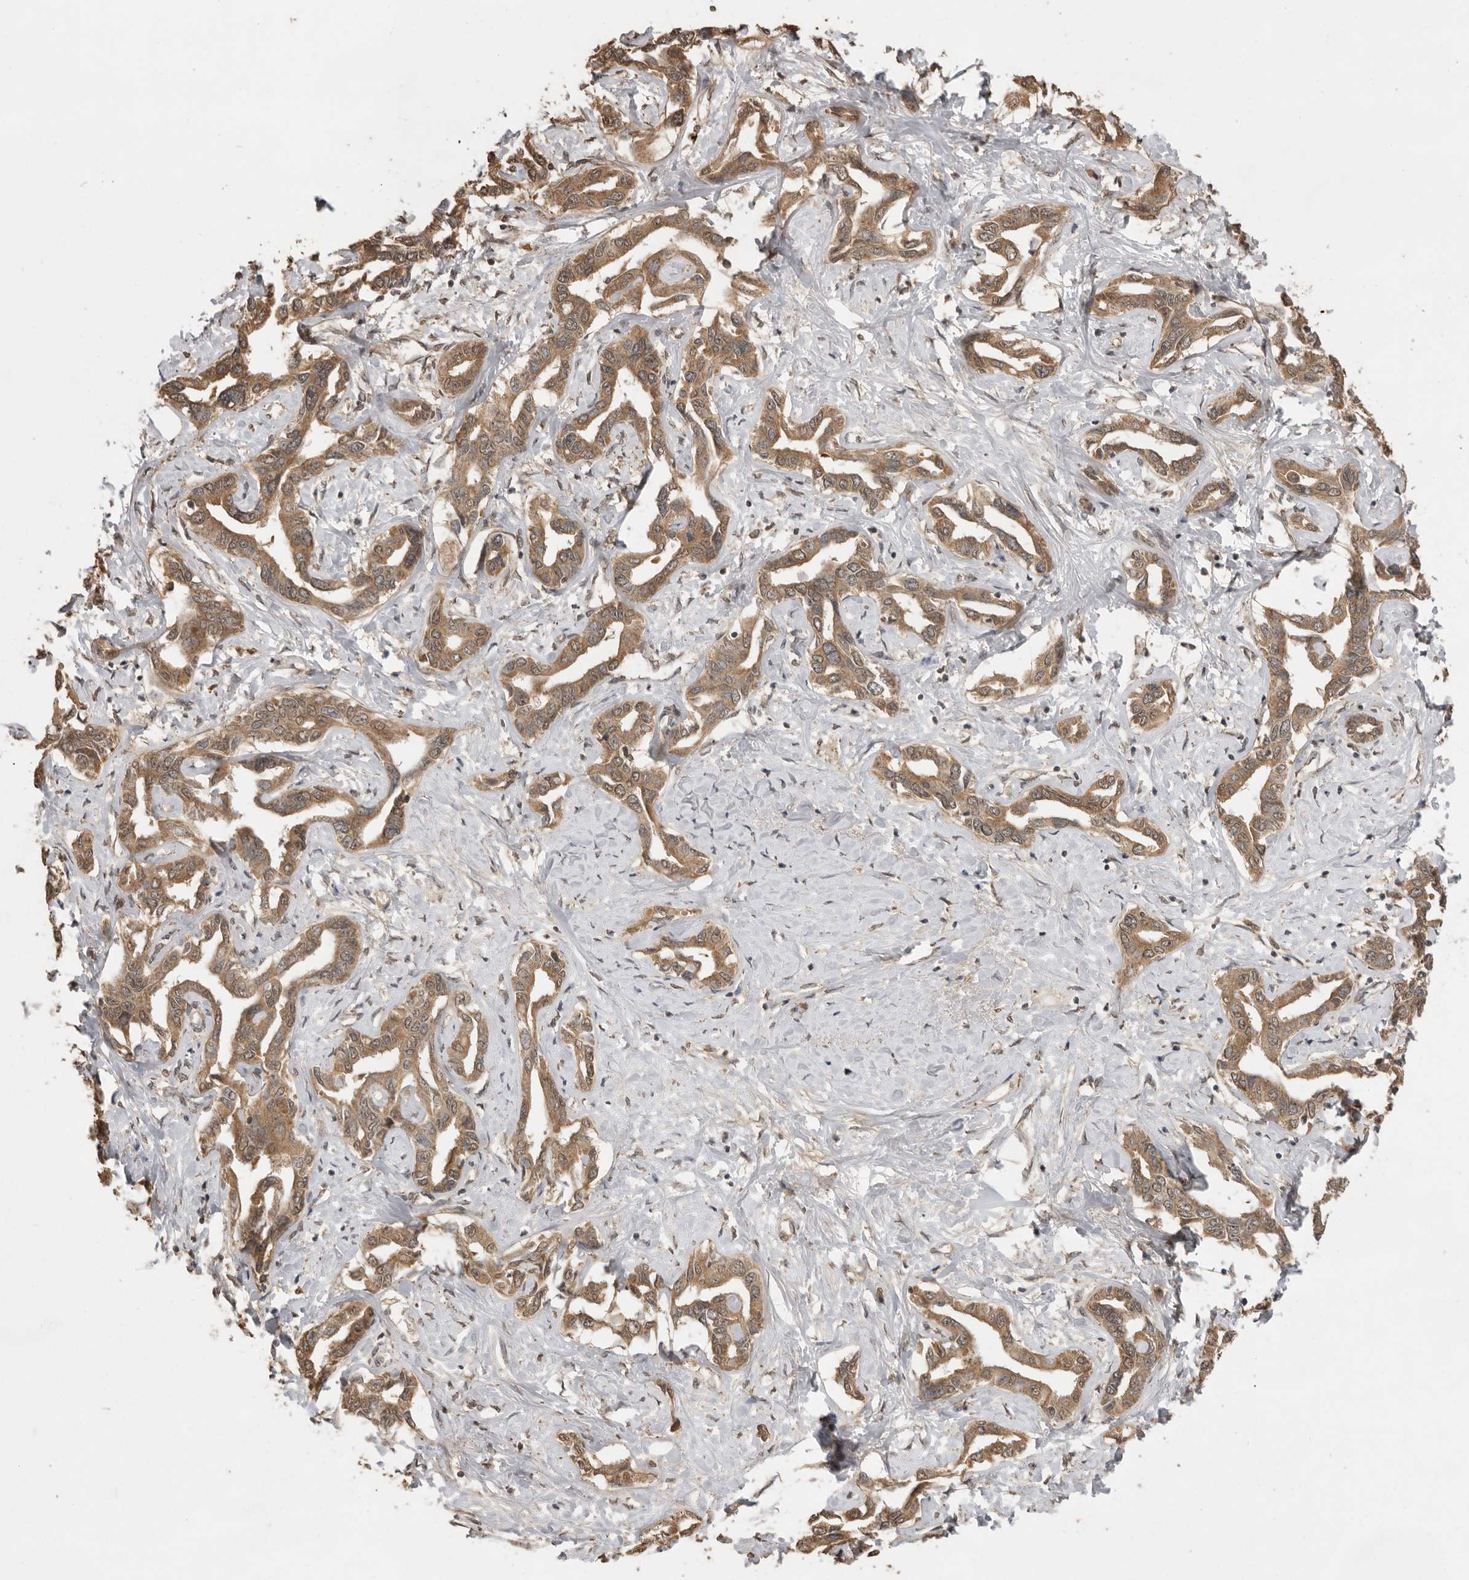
{"staining": {"intensity": "moderate", "quantity": ">75%", "location": "cytoplasmic/membranous"}, "tissue": "liver cancer", "cell_type": "Tumor cells", "image_type": "cancer", "snomed": [{"axis": "morphology", "description": "Cholangiocarcinoma"}, {"axis": "topography", "description": "Liver"}], "caption": "Moderate cytoplasmic/membranous protein expression is appreciated in approximately >75% of tumor cells in liver cancer (cholangiocarcinoma). The staining is performed using DAB brown chromogen to label protein expression. The nuclei are counter-stained blue using hematoxylin.", "gene": "JAG2", "patient": {"sex": "male", "age": 59}}